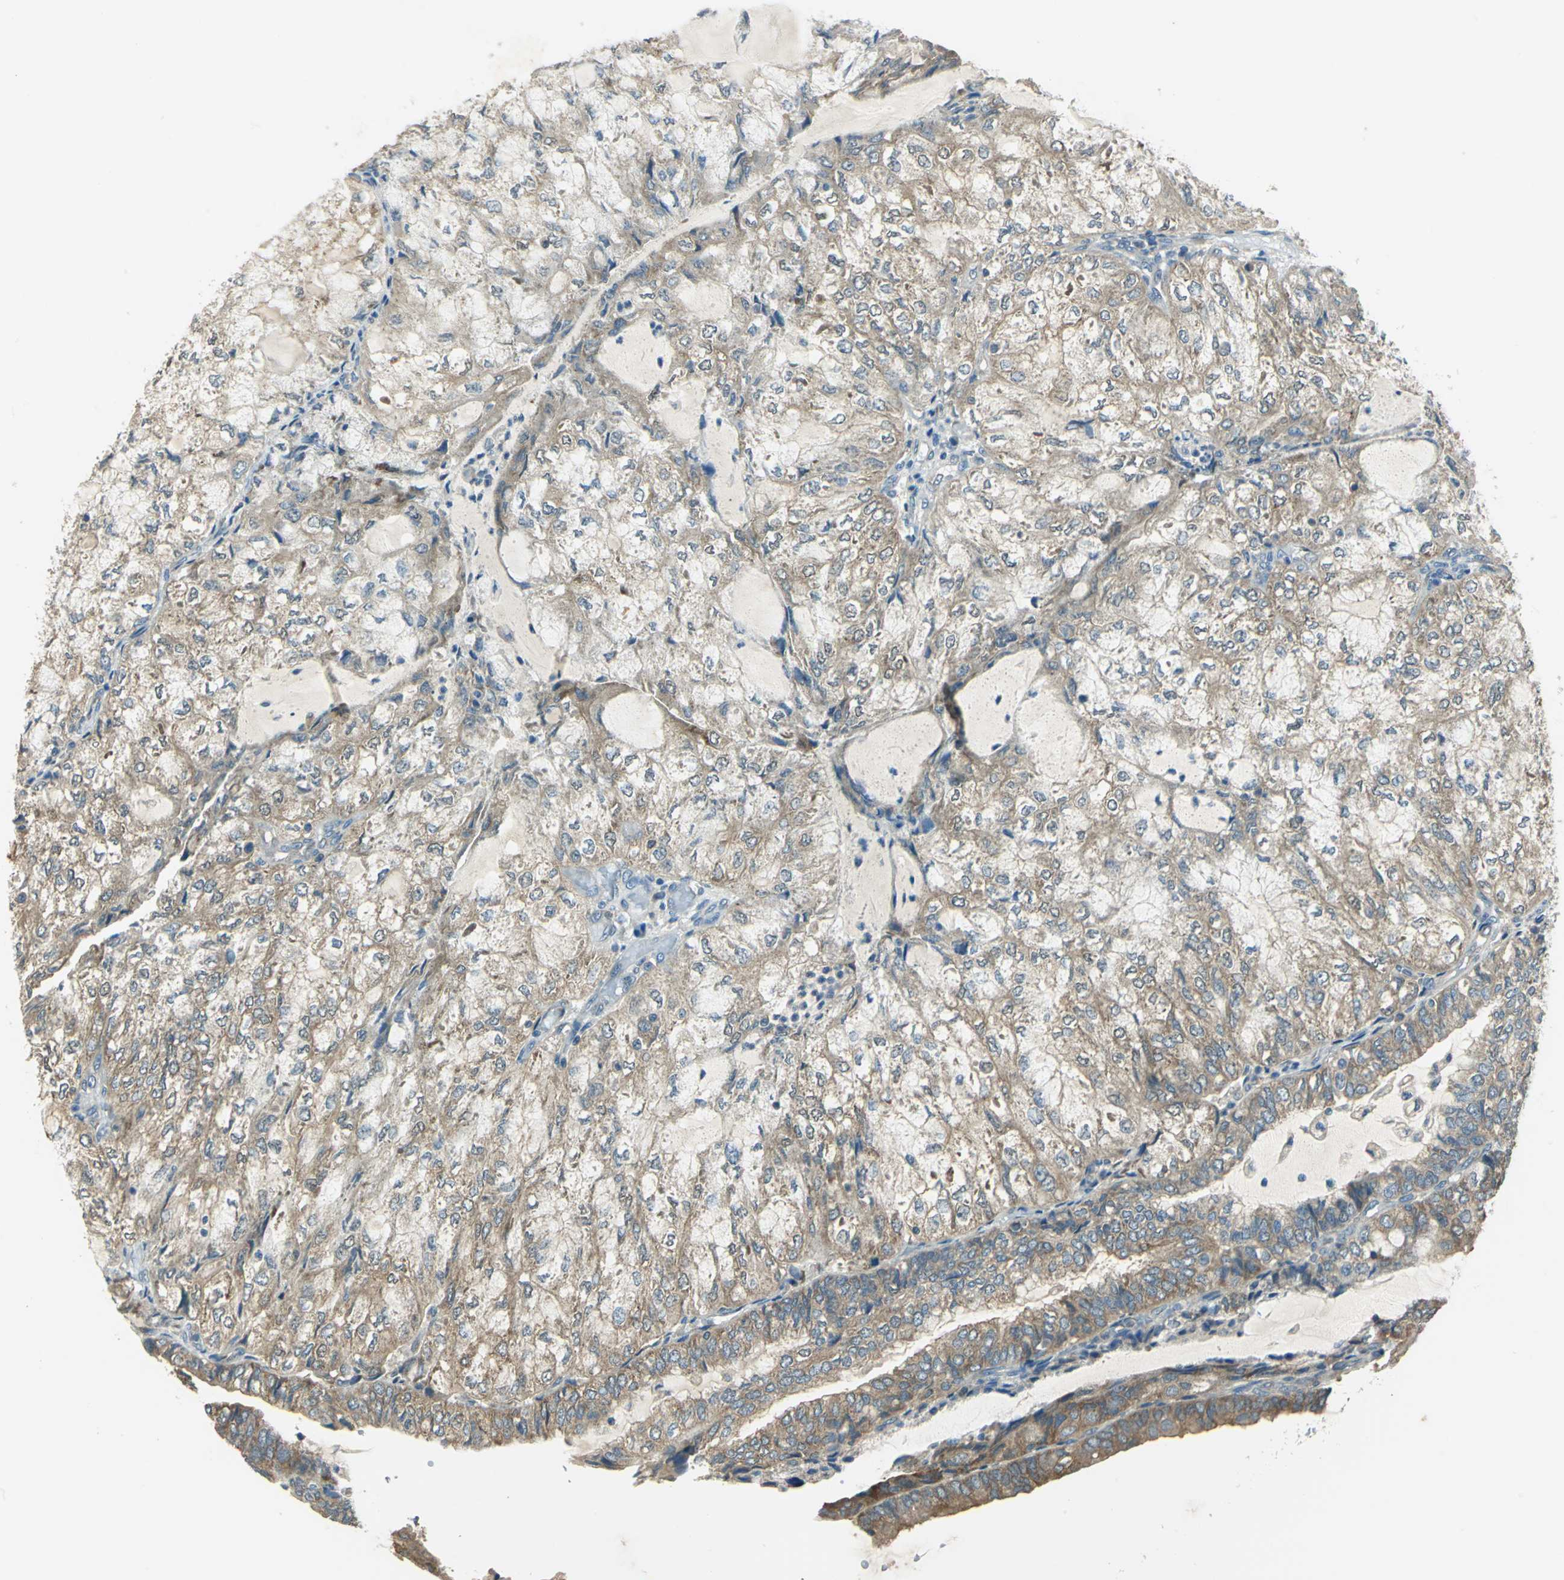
{"staining": {"intensity": "strong", "quantity": ">75%", "location": "cytoplasmic/membranous"}, "tissue": "endometrial cancer", "cell_type": "Tumor cells", "image_type": "cancer", "snomed": [{"axis": "morphology", "description": "Adenocarcinoma, NOS"}, {"axis": "topography", "description": "Endometrium"}], "caption": "Protein staining by IHC demonstrates strong cytoplasmic/membranous positivity in about >75% of tumor cells in adenocarcinoma (endometrial).", "gene": "SHC2", "patient": {"sex": "female", "age": 81}}